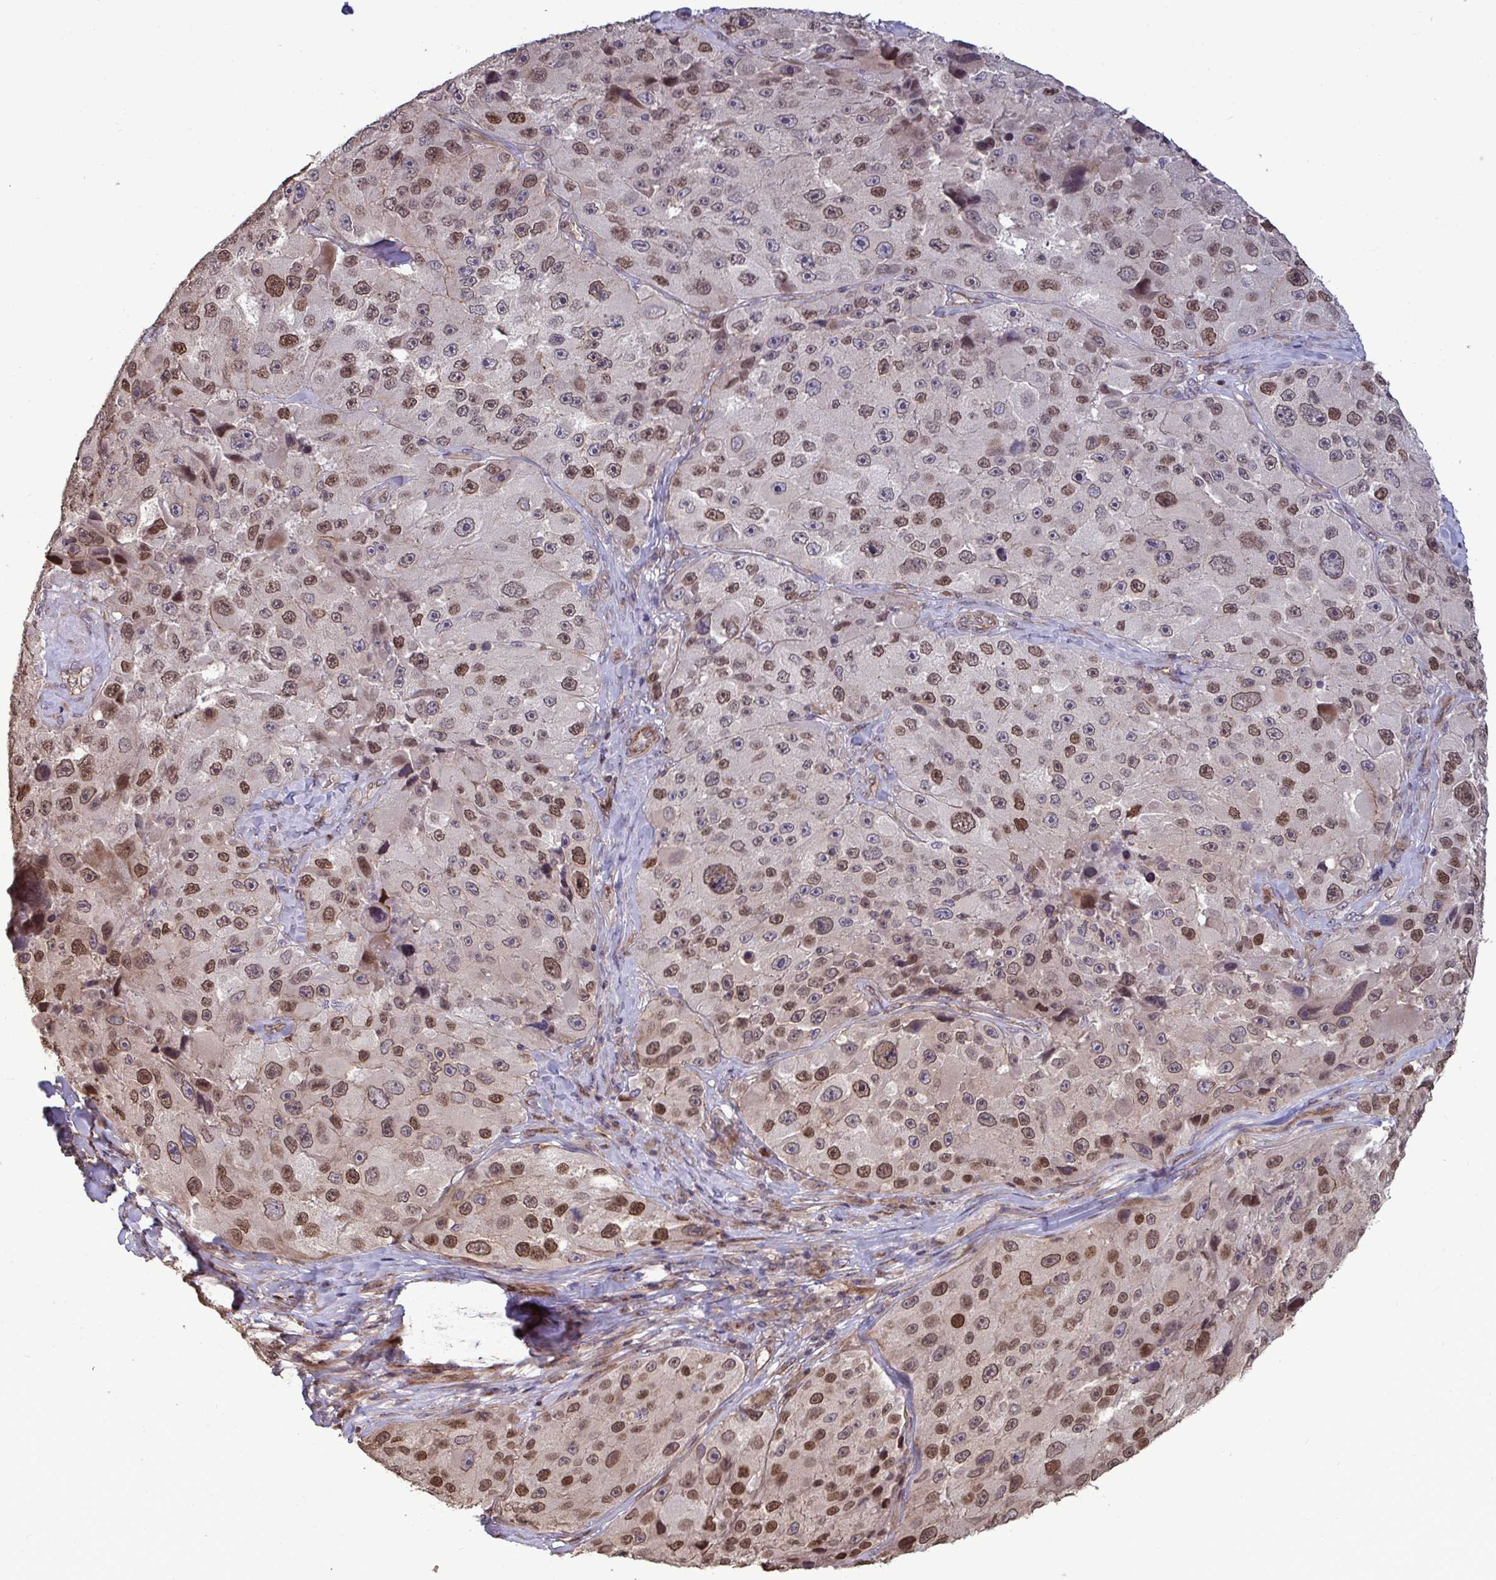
{"staining": {"intensity": "moderate", "quantity": "25%-75%", "location": "nuclear"}, "tissue": "melanoma", "cell_type": "Tumor cells", "image_type": "cancer", "snomed": [{"axis": "morphology", "description": "Malignant melanoma, Metastatic site"}, {"axis": "topography", "description": "Lymph node"}], "caption": "This histopathology image displays malignant melanoma (metastatic site) stained with IHC to label a protein in brown. The nuclear of tumor cells show moderate positivity for the protein. Nuclei are counter-stained blue.", "gene": "IPO5", "patient": {"sex": "male", "age": 62}}